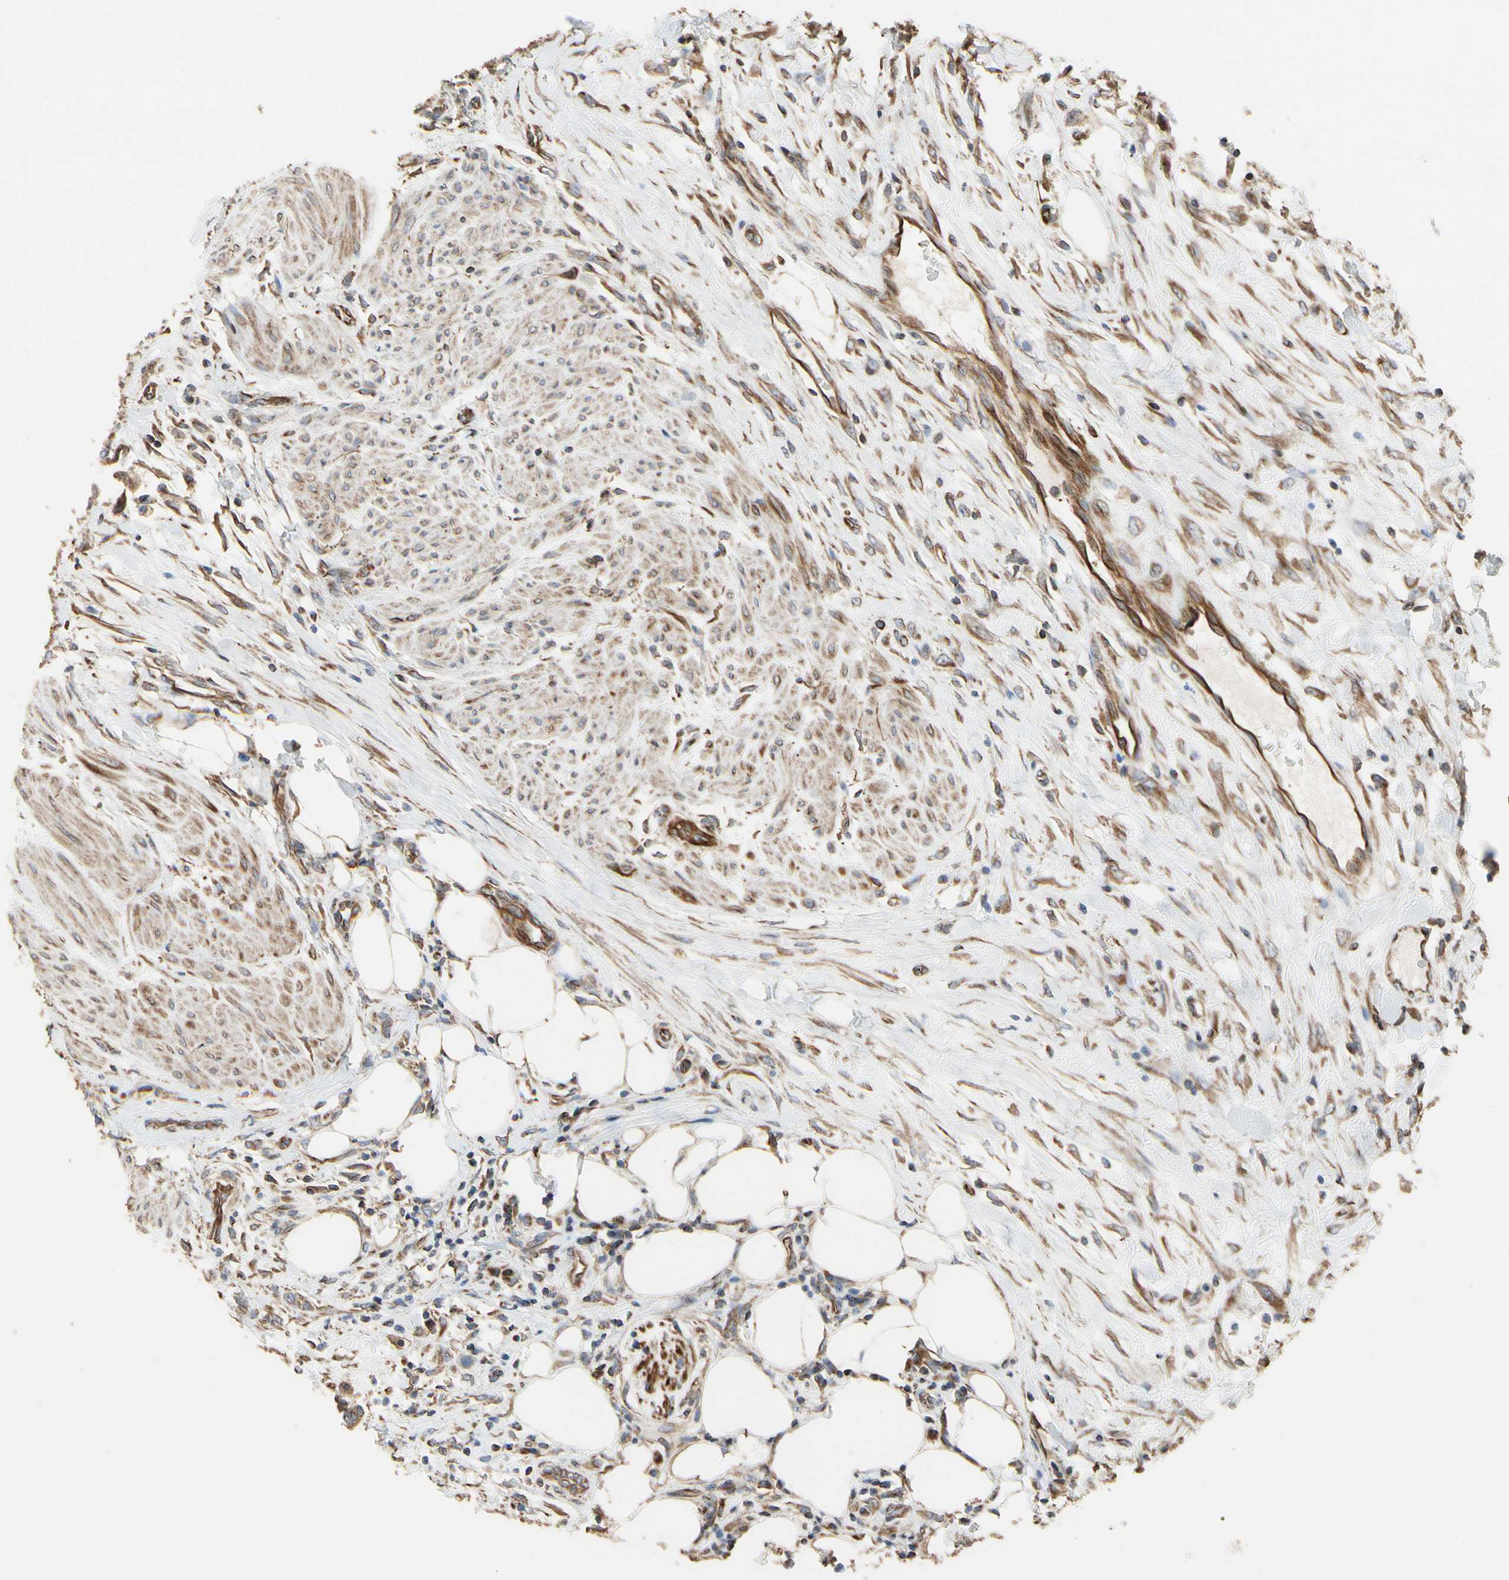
{"staining": {"intensity": "weak", "quantity": "25%-75%", "location": "cytoplasmic/membranous"}, "tissue": "urothelial cancer", "cell_type": "Tumor cells", "image_type": "cancer", "snomed": [{"axis": "morphology", "description": "Urothelial carcinoma, High grade"}, {"axis": "topography", "description": "Urinary bladder"}], "caption": "Immunohistochemical staining of urothelial carcinoma (high-grade) reveals weak cytoplasmic/membranous protein staining in about 25%-75% of tumor cells. The staining was performed using DAB (3,3'-diaminobenzidine), with brown indicating positive protein expression. Nuclei are stained blue with hematoxylin.", "gene": "TUBA1A", "patient": {"sex": "male", "age": 35}}